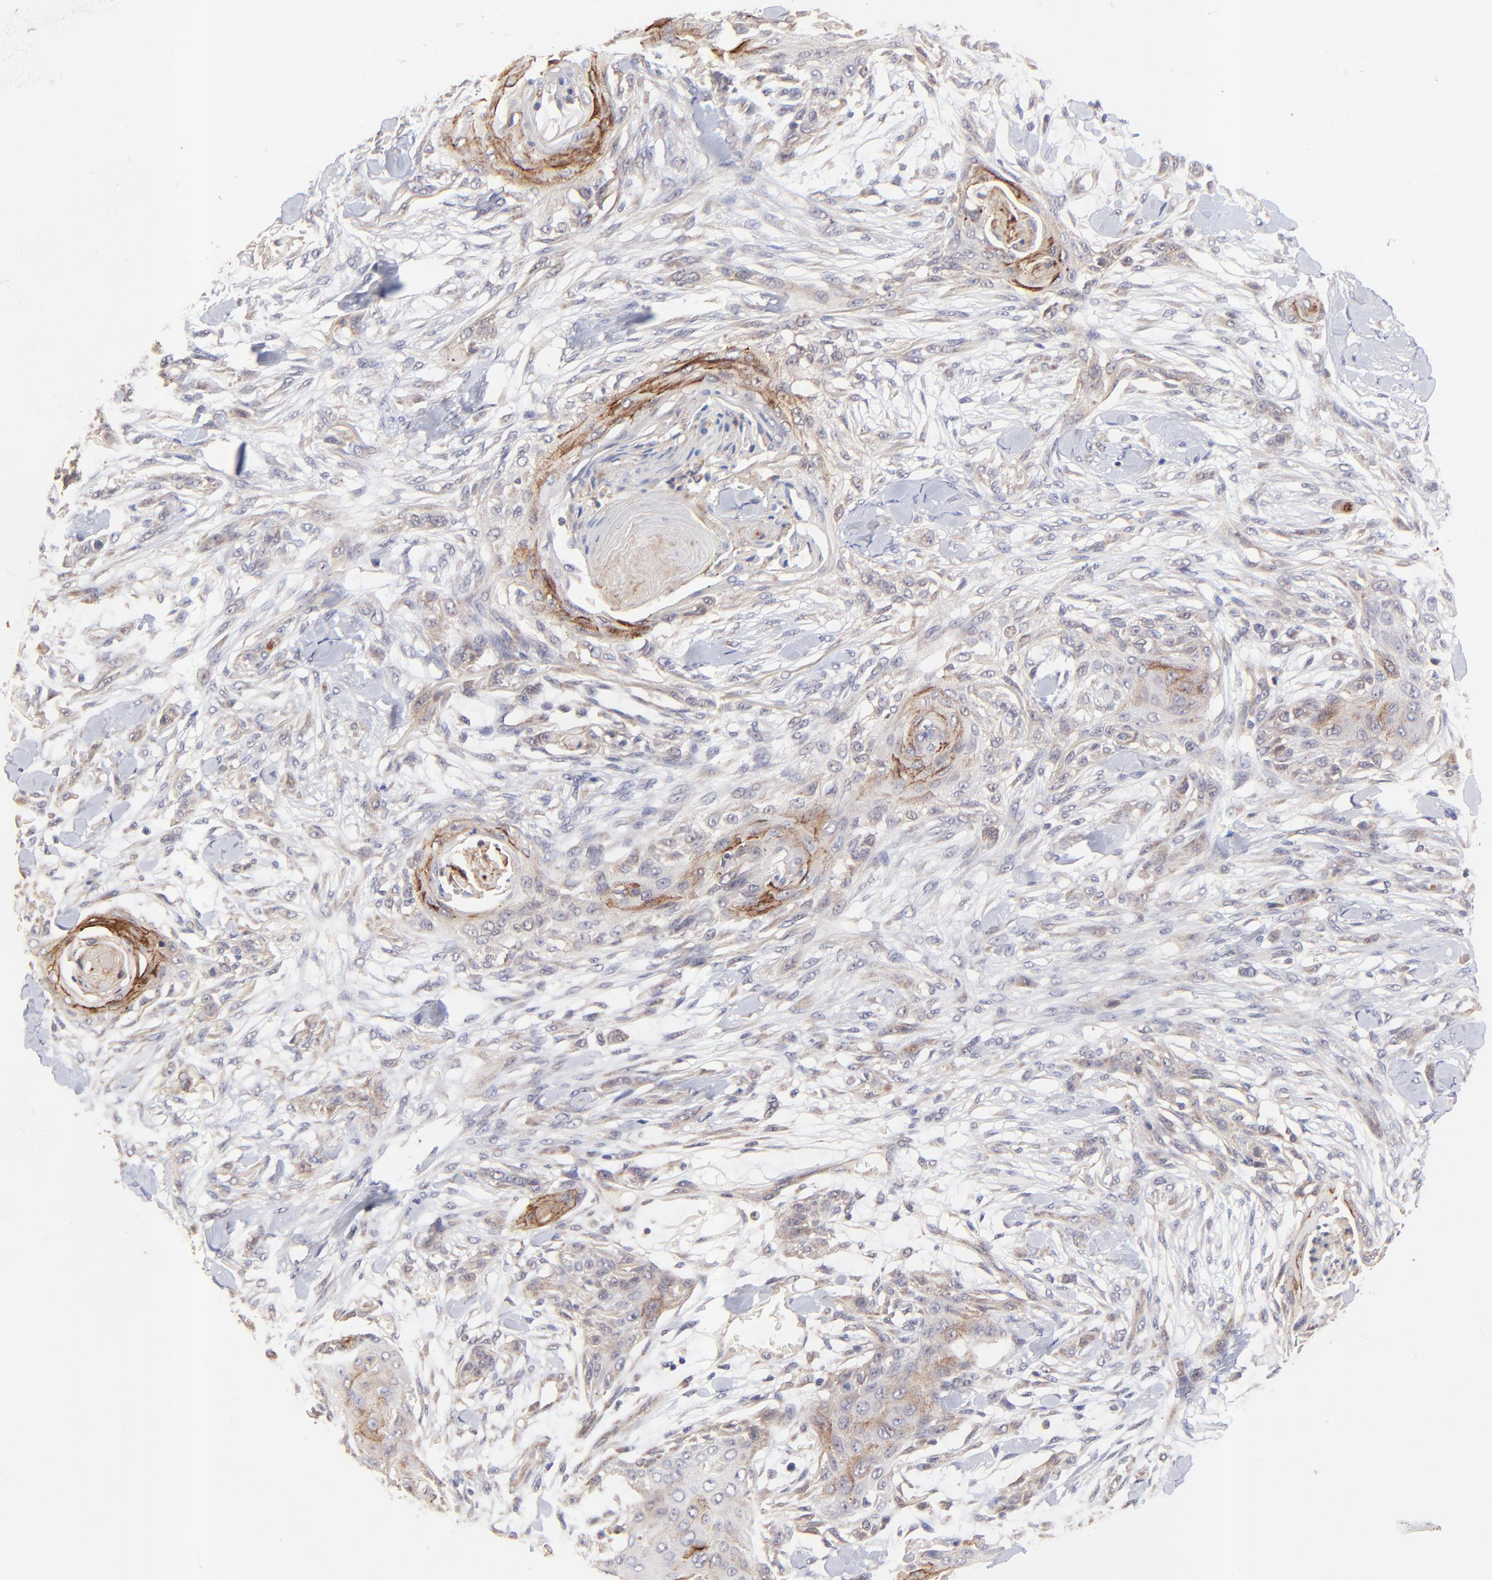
{"staining": {"intensity": "weak", "quantity": "25%-75%", "location": "cytoplasmic/membranous"}, "tissue": "skin cancer", "cell_type": "Tumor cells", "image_type": "cancer", "snomed": [{"axis": "morphology", "description": "Squamous cell carcinoma, NOS"}, {"axis": "topography", "description": "Skin"}], "caption": "Skin squamous cell carcinoma stained with immunohistochemistry (IHC) displays weak cytoplasmic/membranous staining in about 25%-75% of tumor cells. (DAB (3,3'-diaminobenzidine) IHC, brown staining for protein, blue staining for nuclei).", "gene": "BAIAP2L2", "patient": {"sex": "female", "age": 59}}